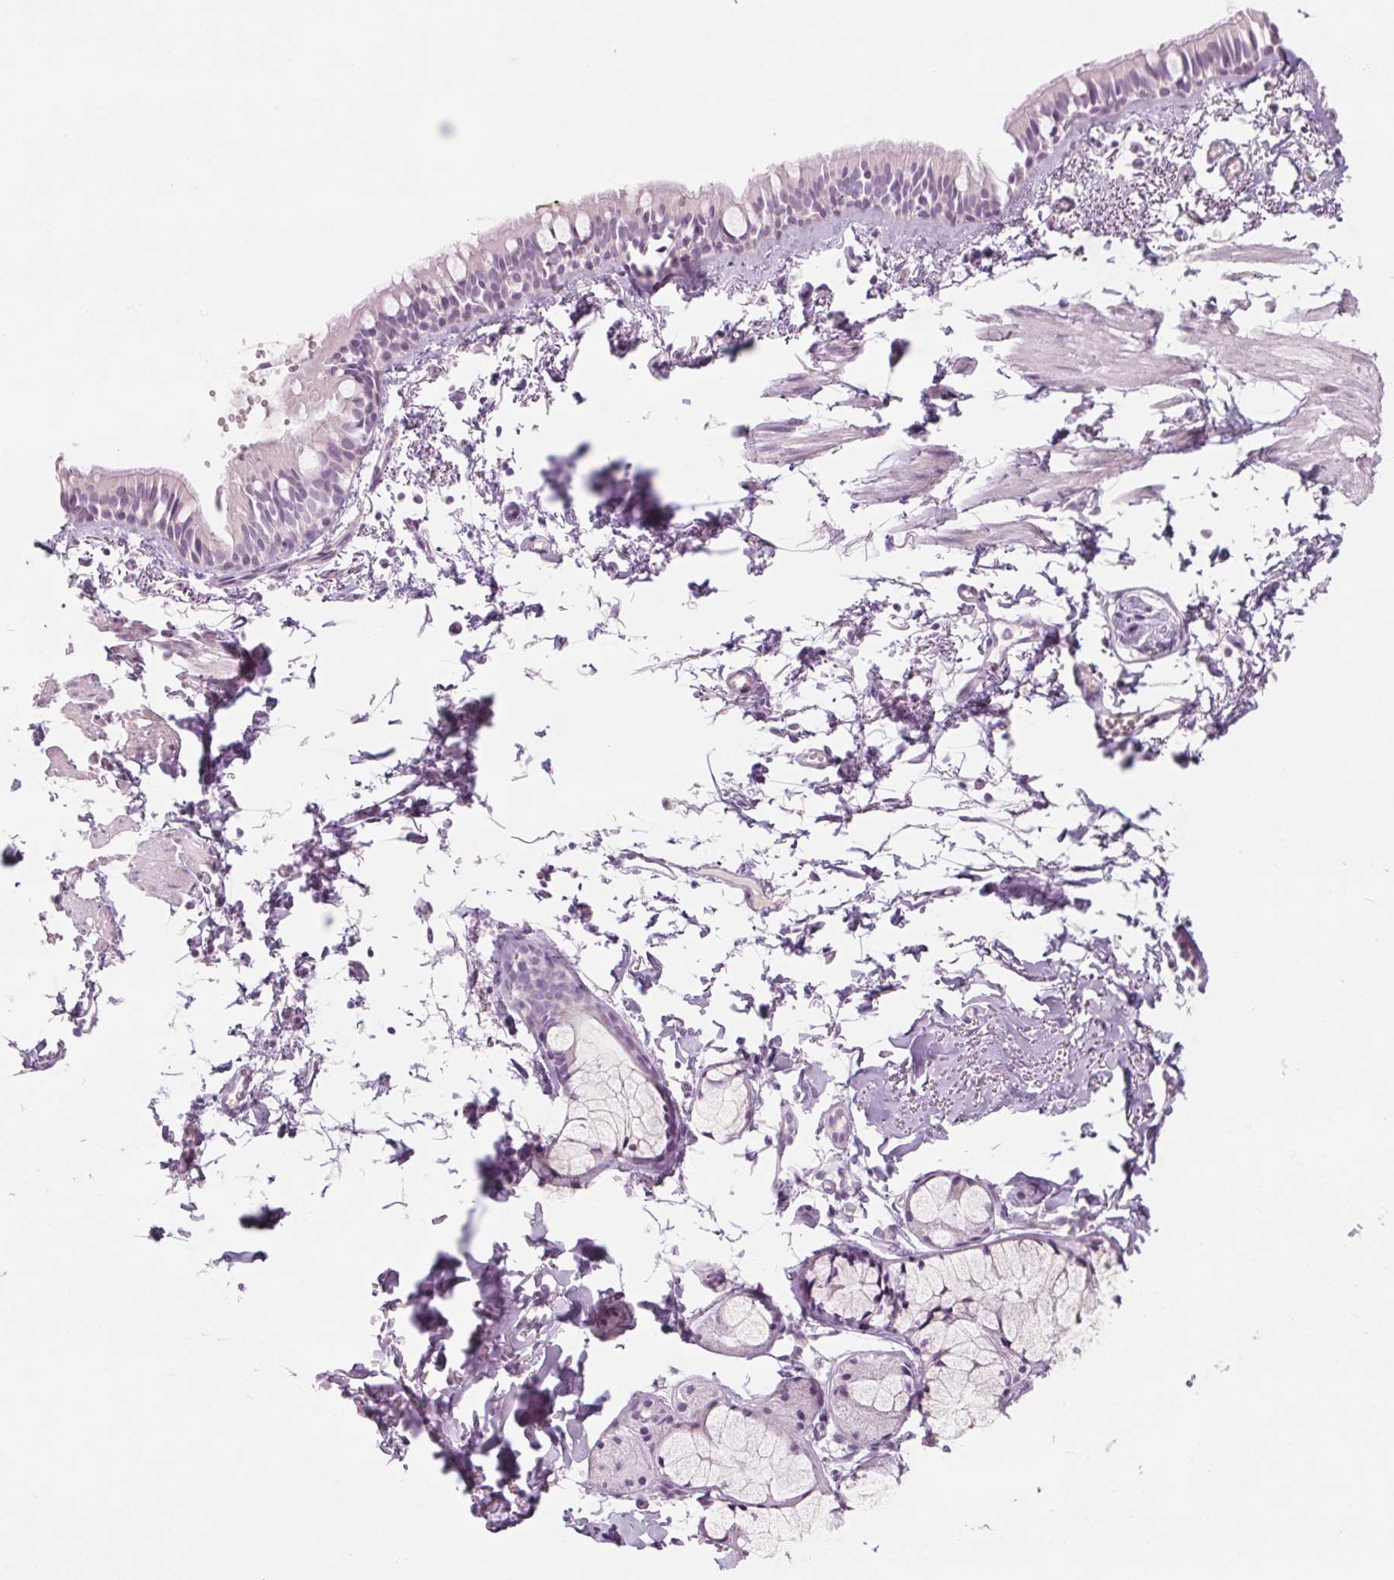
{"staining": {"intensity": "negative", "quantity": "none", "location": "none"}, "tissue": "bronchus", "cell_type": "Respiratory epithelial cells", "image_type": "normal", "snomed": [{"axis": "morphology", "description": "Normal tissue, NOS"}, {"axis": "topography", "description": "Bronchus"}], "caption": "Human bronchus stained for a protein using IHC reveals no staining in respiratory epithelial cells.", "gene": "RPTN", "patient": {"sex": "female", "age": 59}}